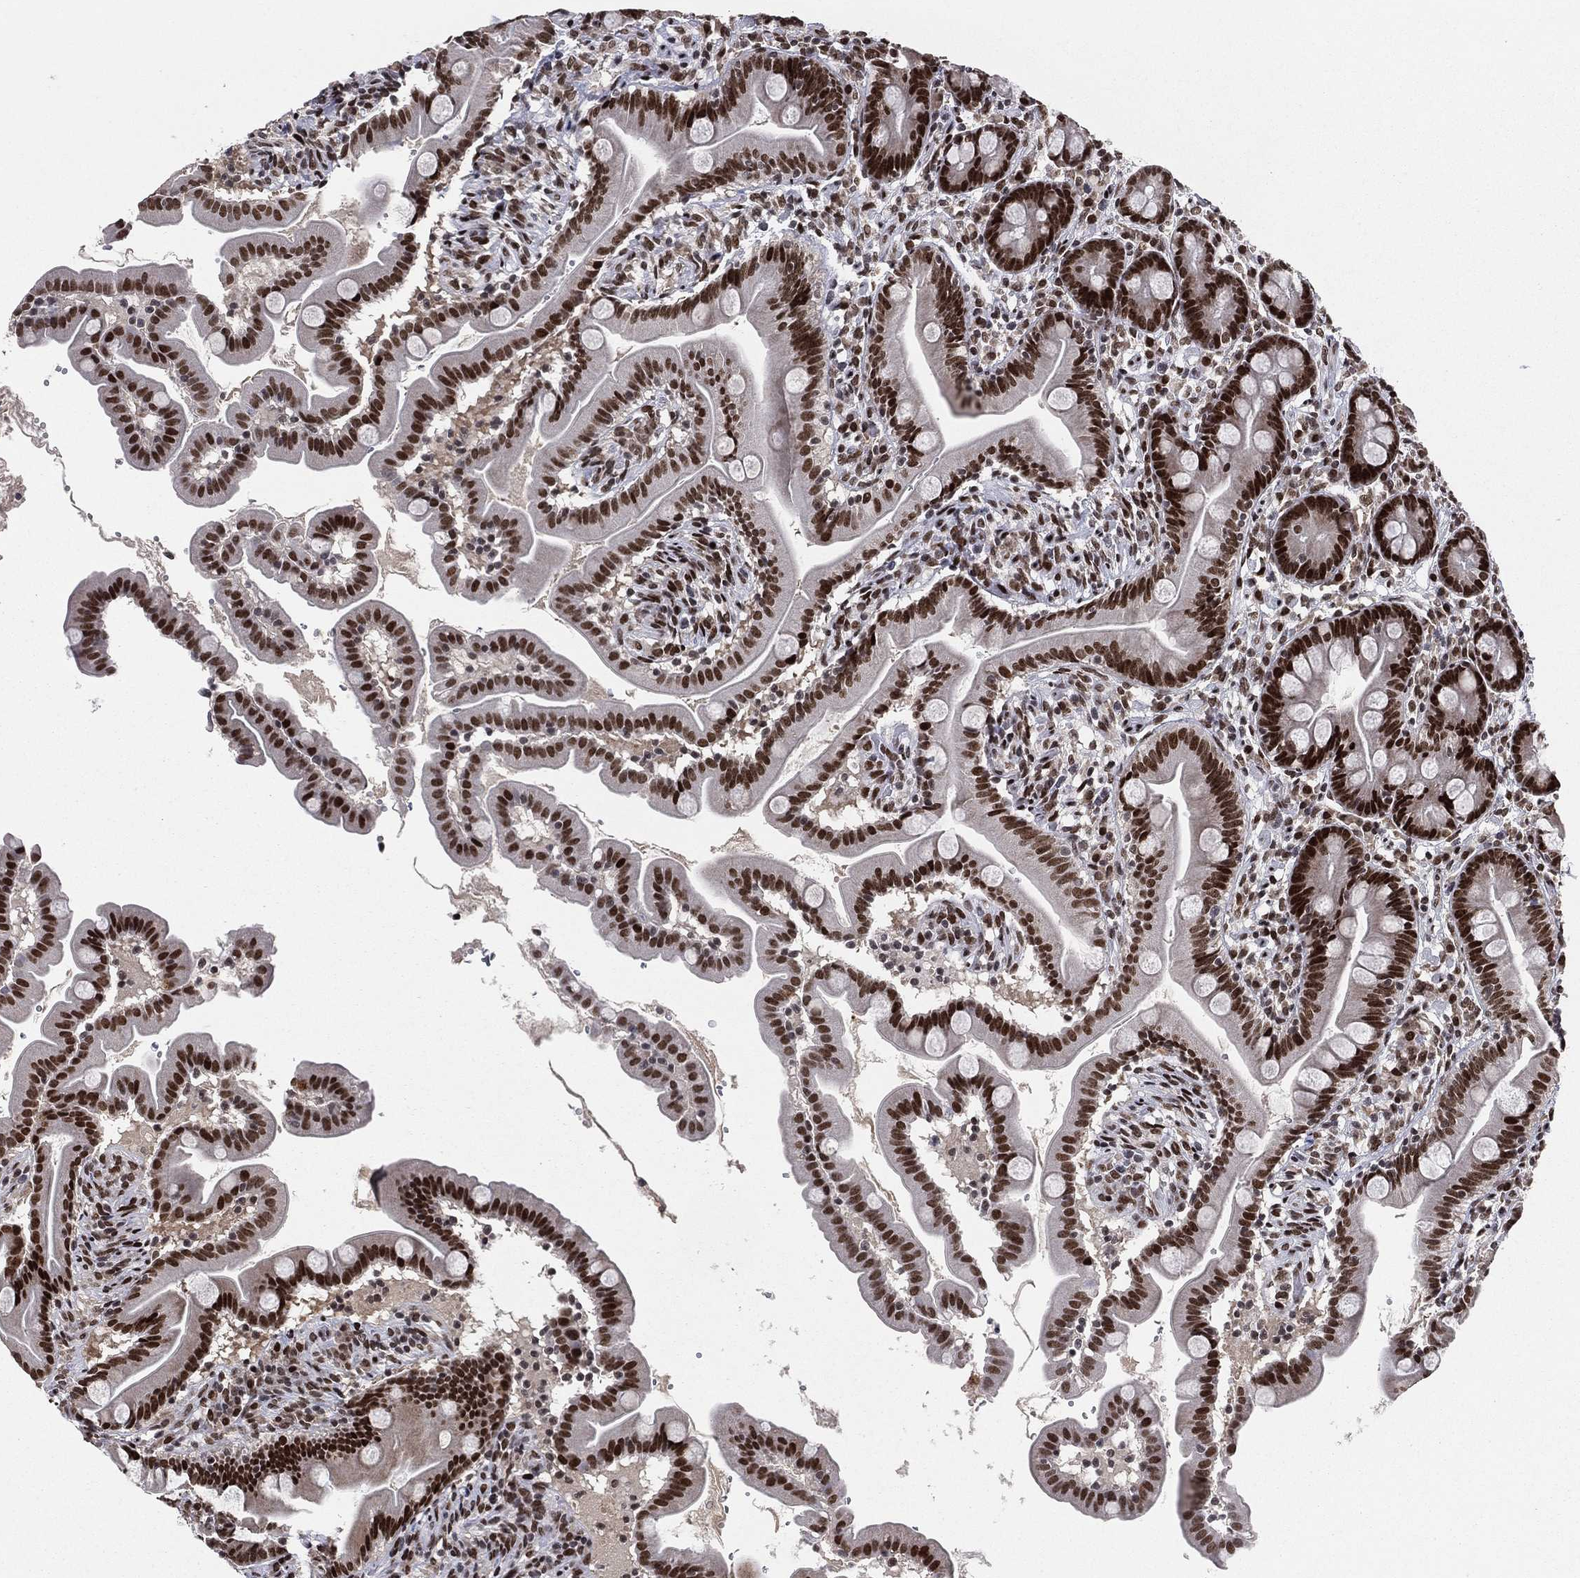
{"staining": {"intensity": "strong", "quantity": ">75%", "location": "nuclear"}, "tissue": "small intestine", "cell_type": "Glandular cells", "image_type": "normal", "snomed": [{"axis": "morphology", "description": "Normal tissue, NOS"}, {"axis": "topography", "description": "Small intestine"}], "caption": "Glandular cells demonstrate high levels of strong nuclear positivity in about >75% of cells in normal small intestine.", "gene": "RTF1", "patient": {"sex": "female", "age": 44}}